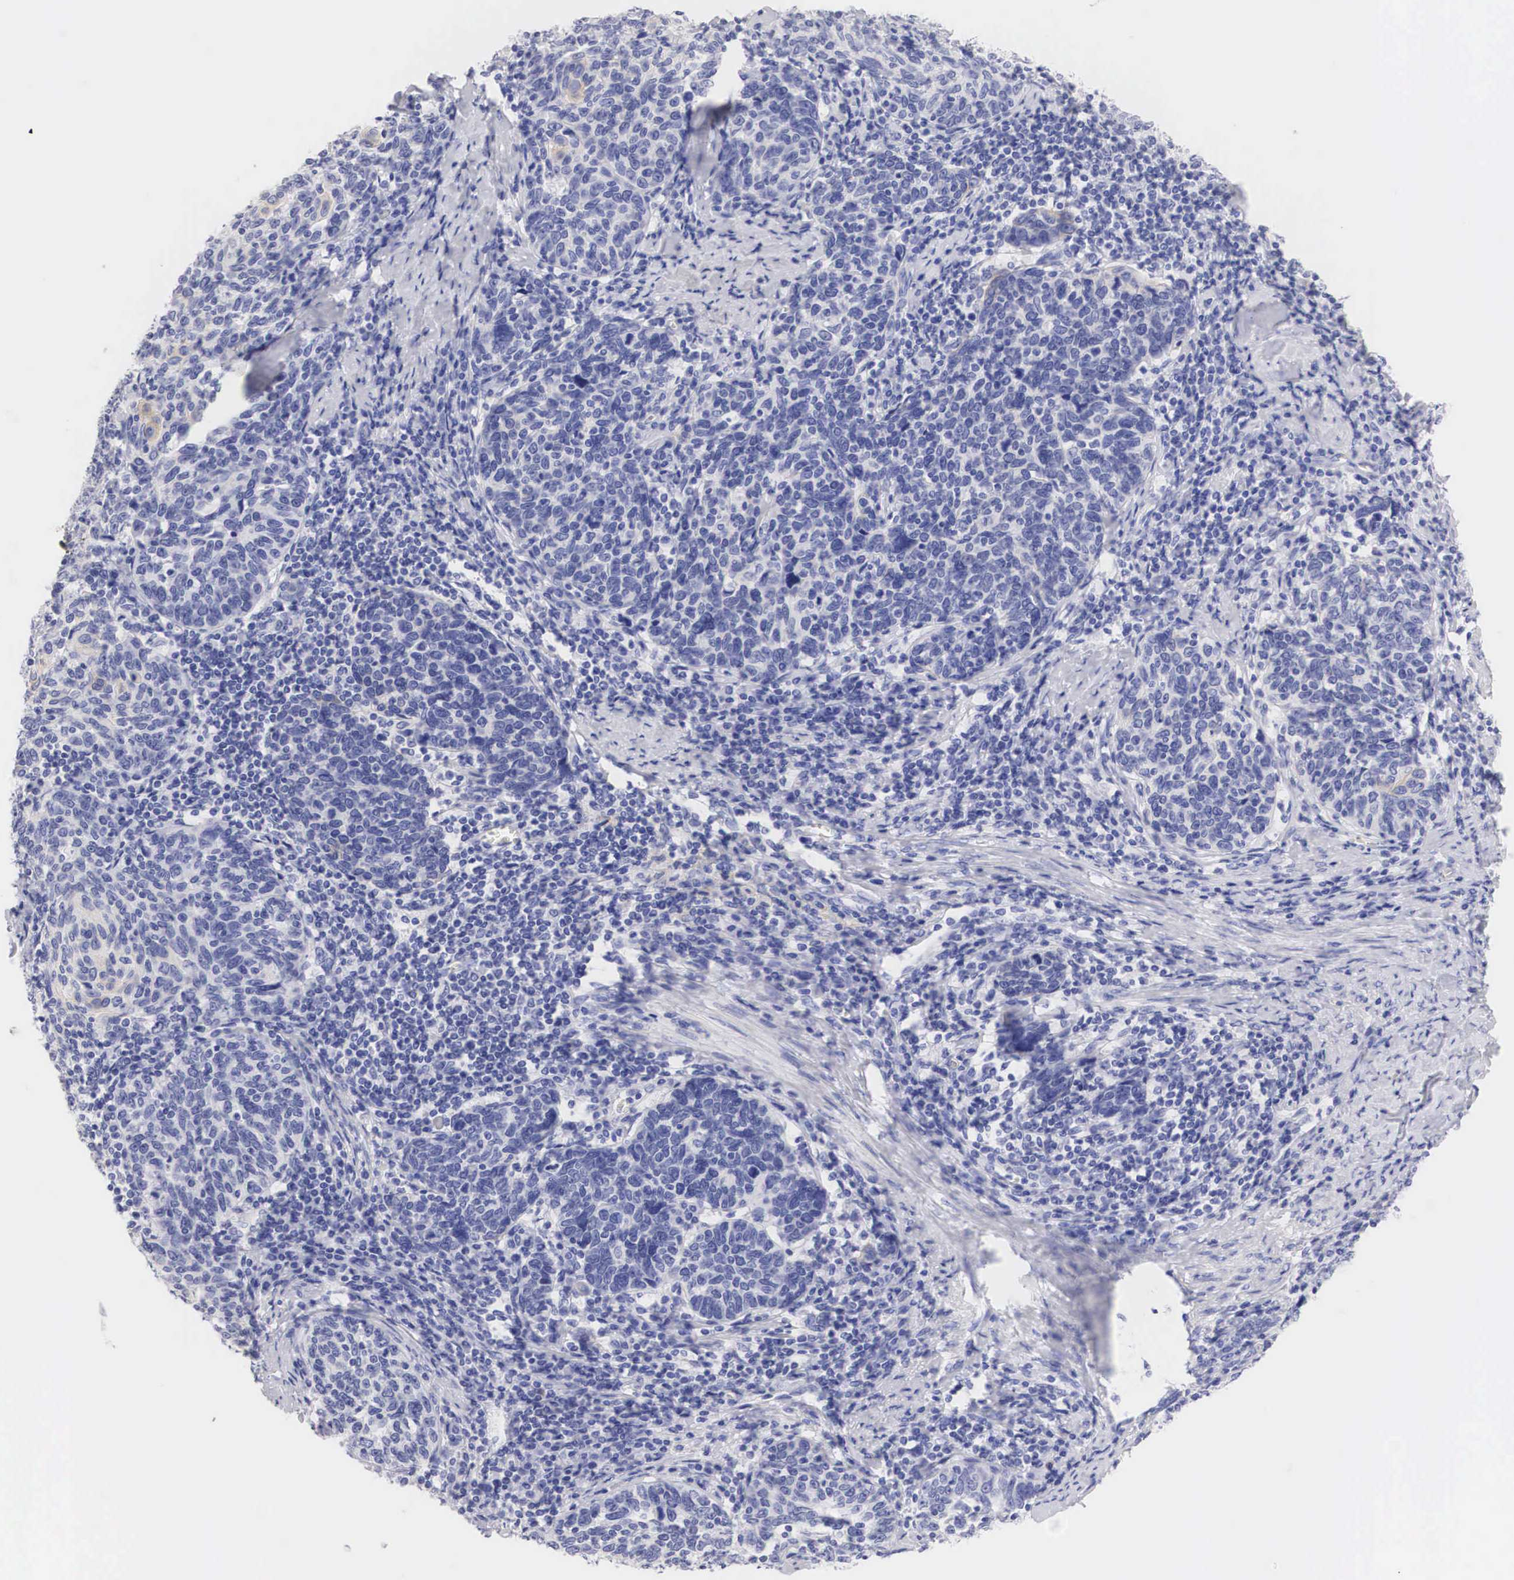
{"staining": {"intensity": "weak", "quantity": "25%-75%", "location": "cytoplasmic/membranous"}, "tissue": "cervical cancer", "cell_type": "Tumor cells", "image_type": "cancer", "snomed": [{"axis": "morphology", "description": "Squamous cell carcinoma, NOS"}, {"axis": "topography", "description": "Cervix"}], "caption": "A brown stain shows weak cytoplasmic/membranous expression of a protein in human cervical squamous cell carcinoma tumor cells.", "gene": "ERBB2", "patient": {"sex": "female", "age": 41}}